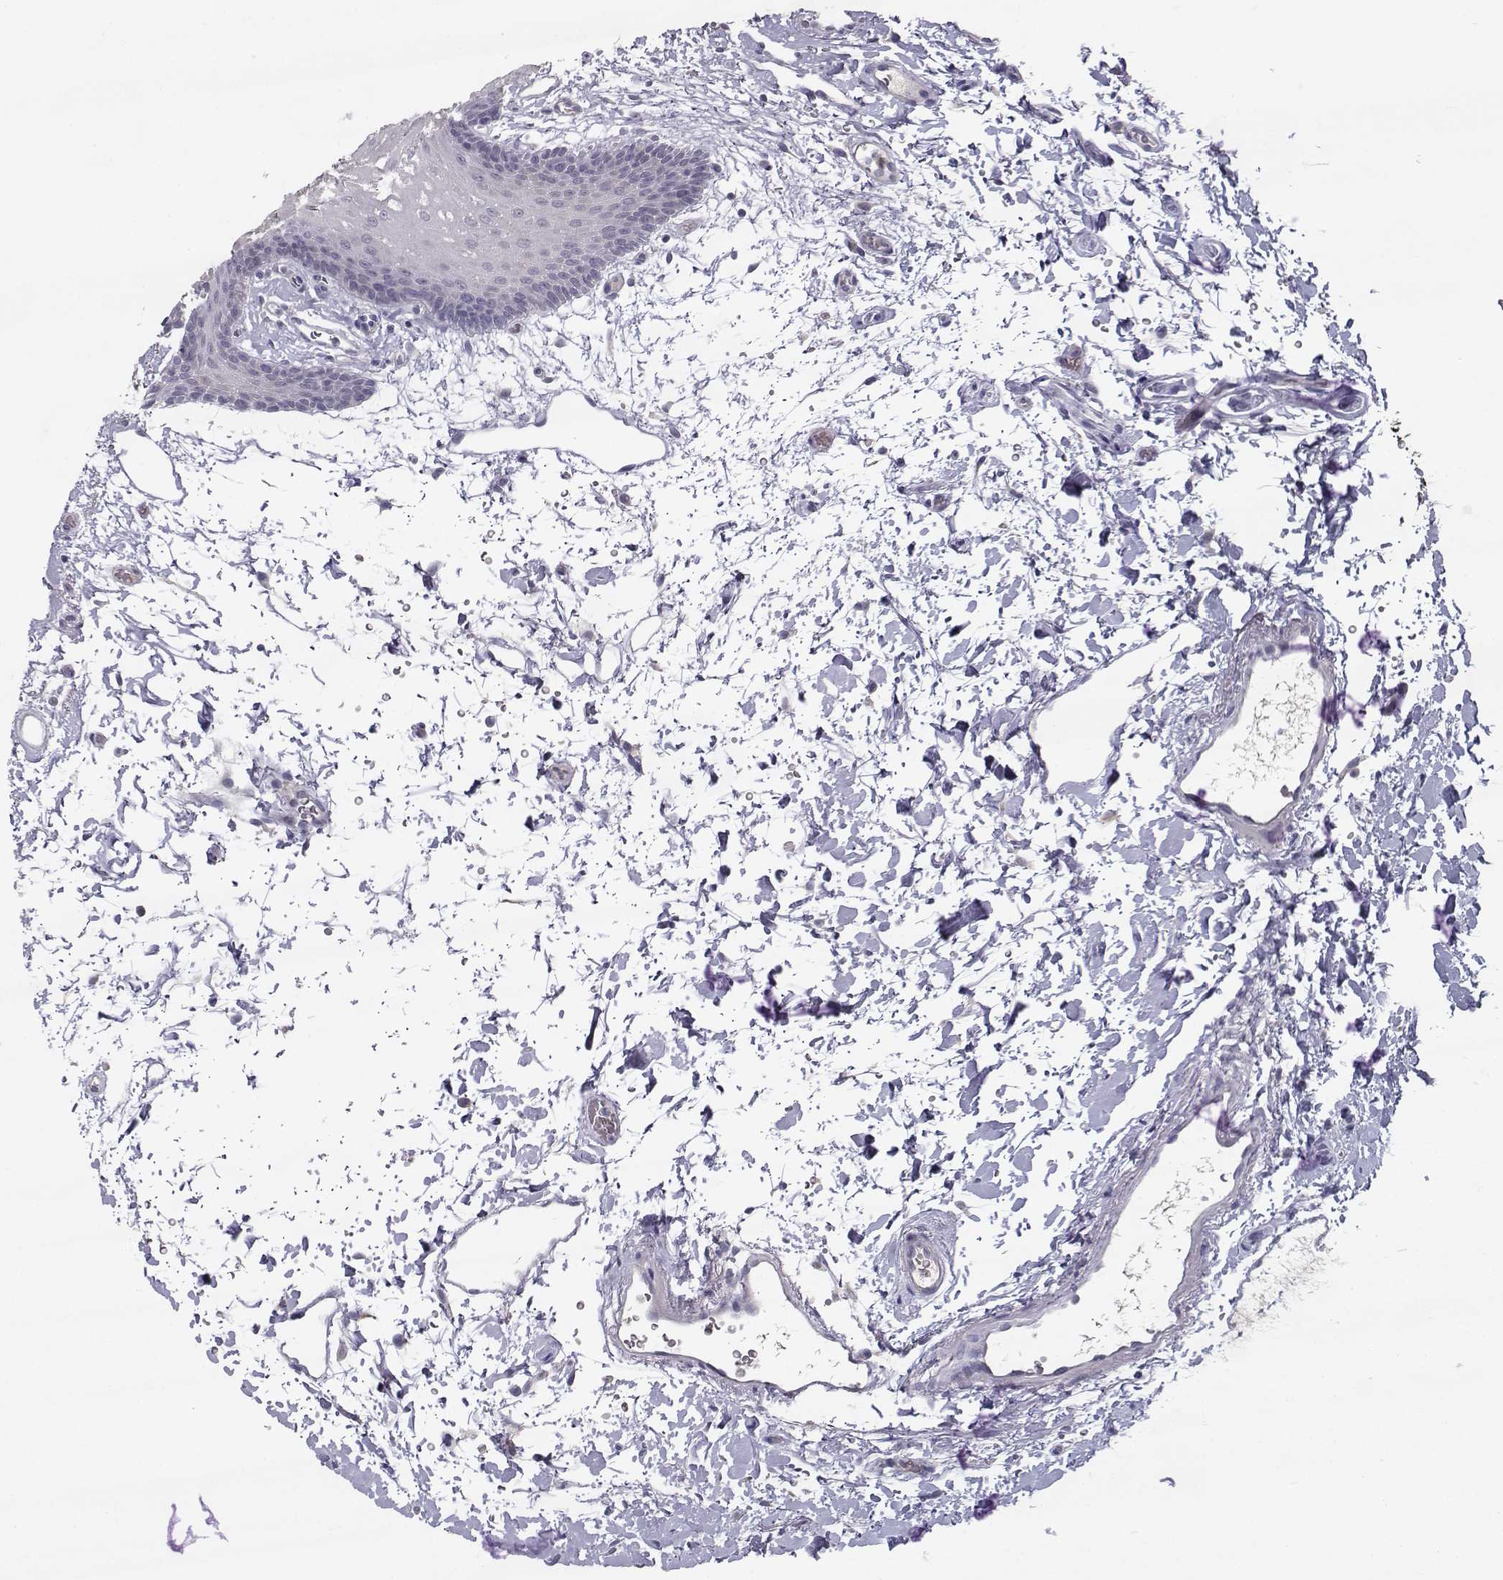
{"staining": {"intensity": "negative", "quantity": "none", "location": "none"}, "tissue": "oral mucosa", "cell_type": "Squamous epithelial cells", "image_type": "normal", "snomed": [{"axis": "morphology", "description": "Normal tissue, NOS"}, {"axis": "topography", "description": "Oral tissue"}, {"axis": "topography", "description": "Head-Neck"}], "caption": "Immunohistochemistry micrograph of normal oral mucosa stained for a protein (brown), which displays no staining in squamous epithelial cells.", "gene": "OPRD1", "patient": {"sex": "male", "age": 65}}